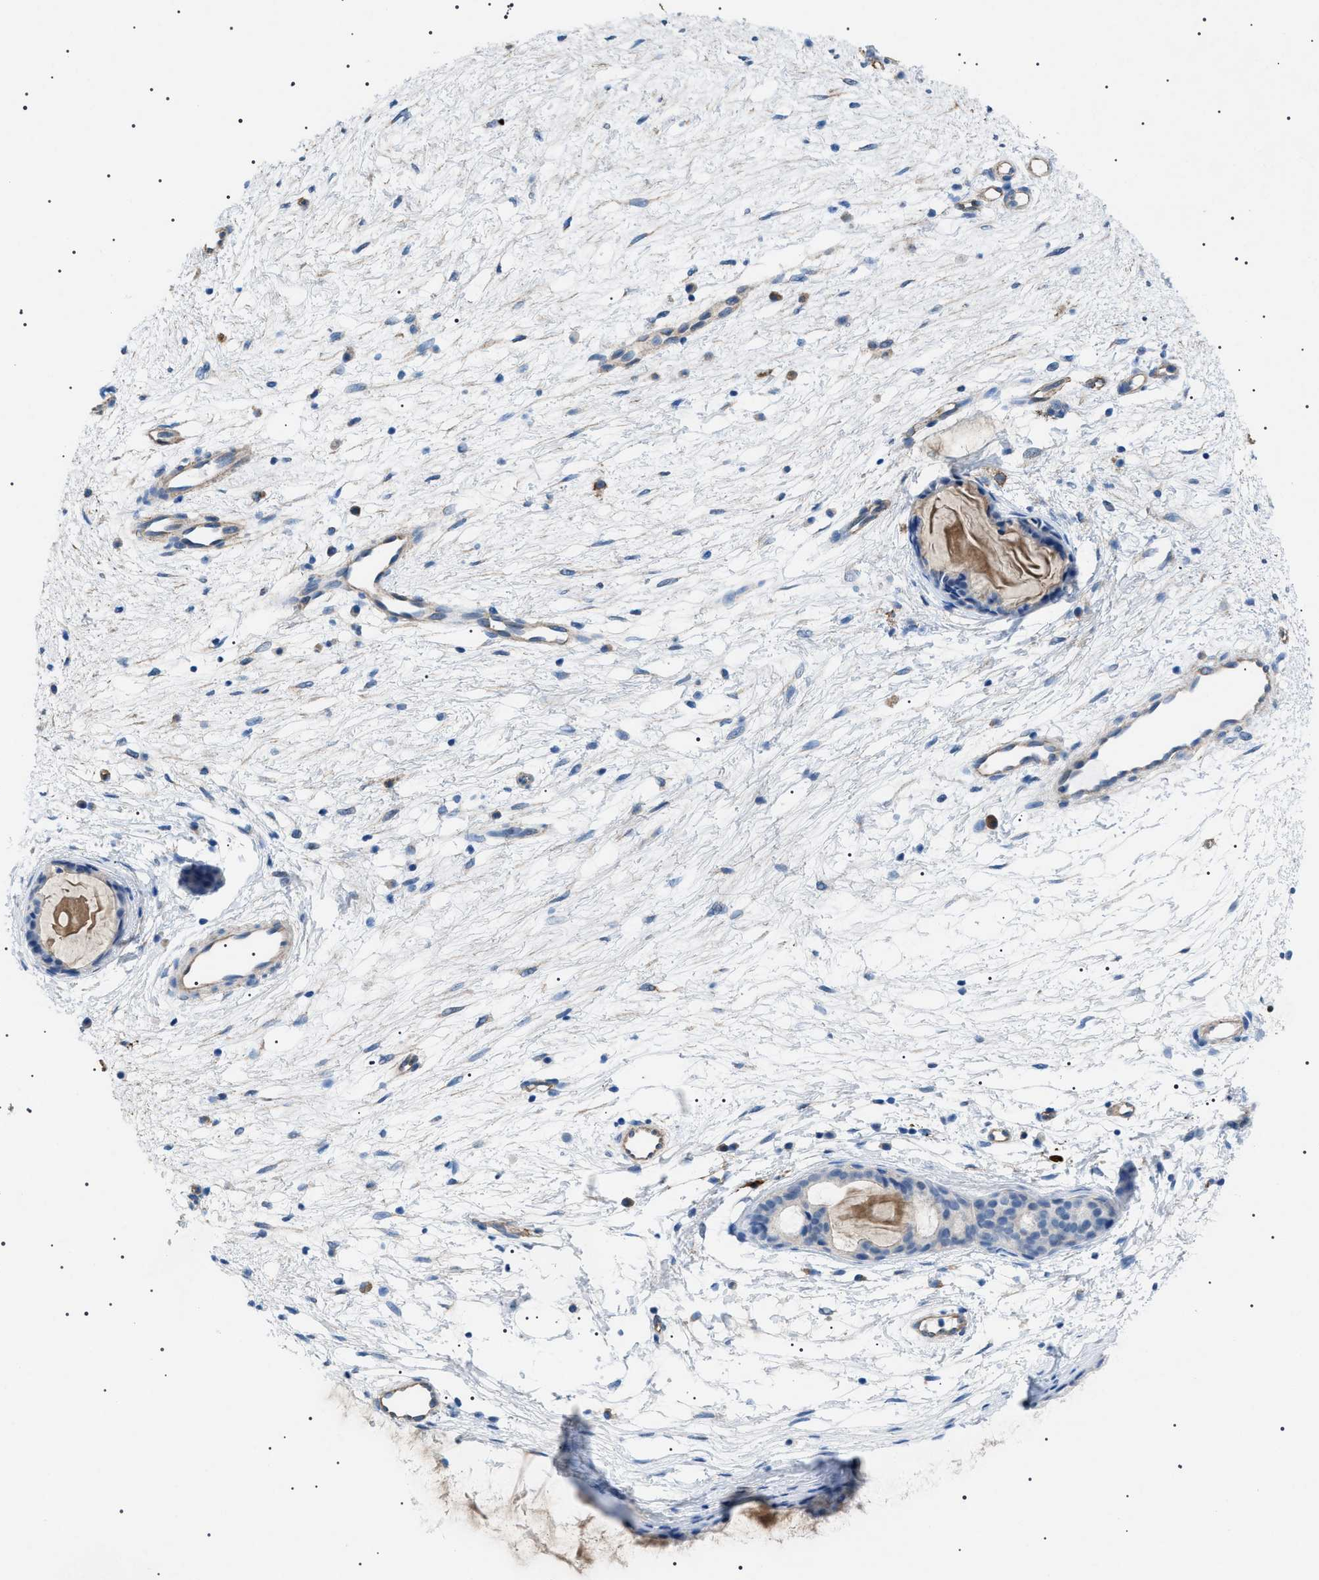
{"staining": {"intensity": "negative", "quantity": "none", "location": "none"}, "tissue": "nasopharynx", "cell_type": "Respiratory epithelial cells", "image_type": "normal", "snomed": [{"axis": "morphology", "description": "Normal tissue, NOS"}, {"axis": "topography", "description": "Nasopharynx"}], "caption": "A high-resolution micrograph shows immunohistochemistry (IHC) staining of normal nasopharynx, which demonstrates no significant staining in respiratory epithelial cells.", "gene": "ADAMTS1", "patient": {"sex": "male", "age": 21}}